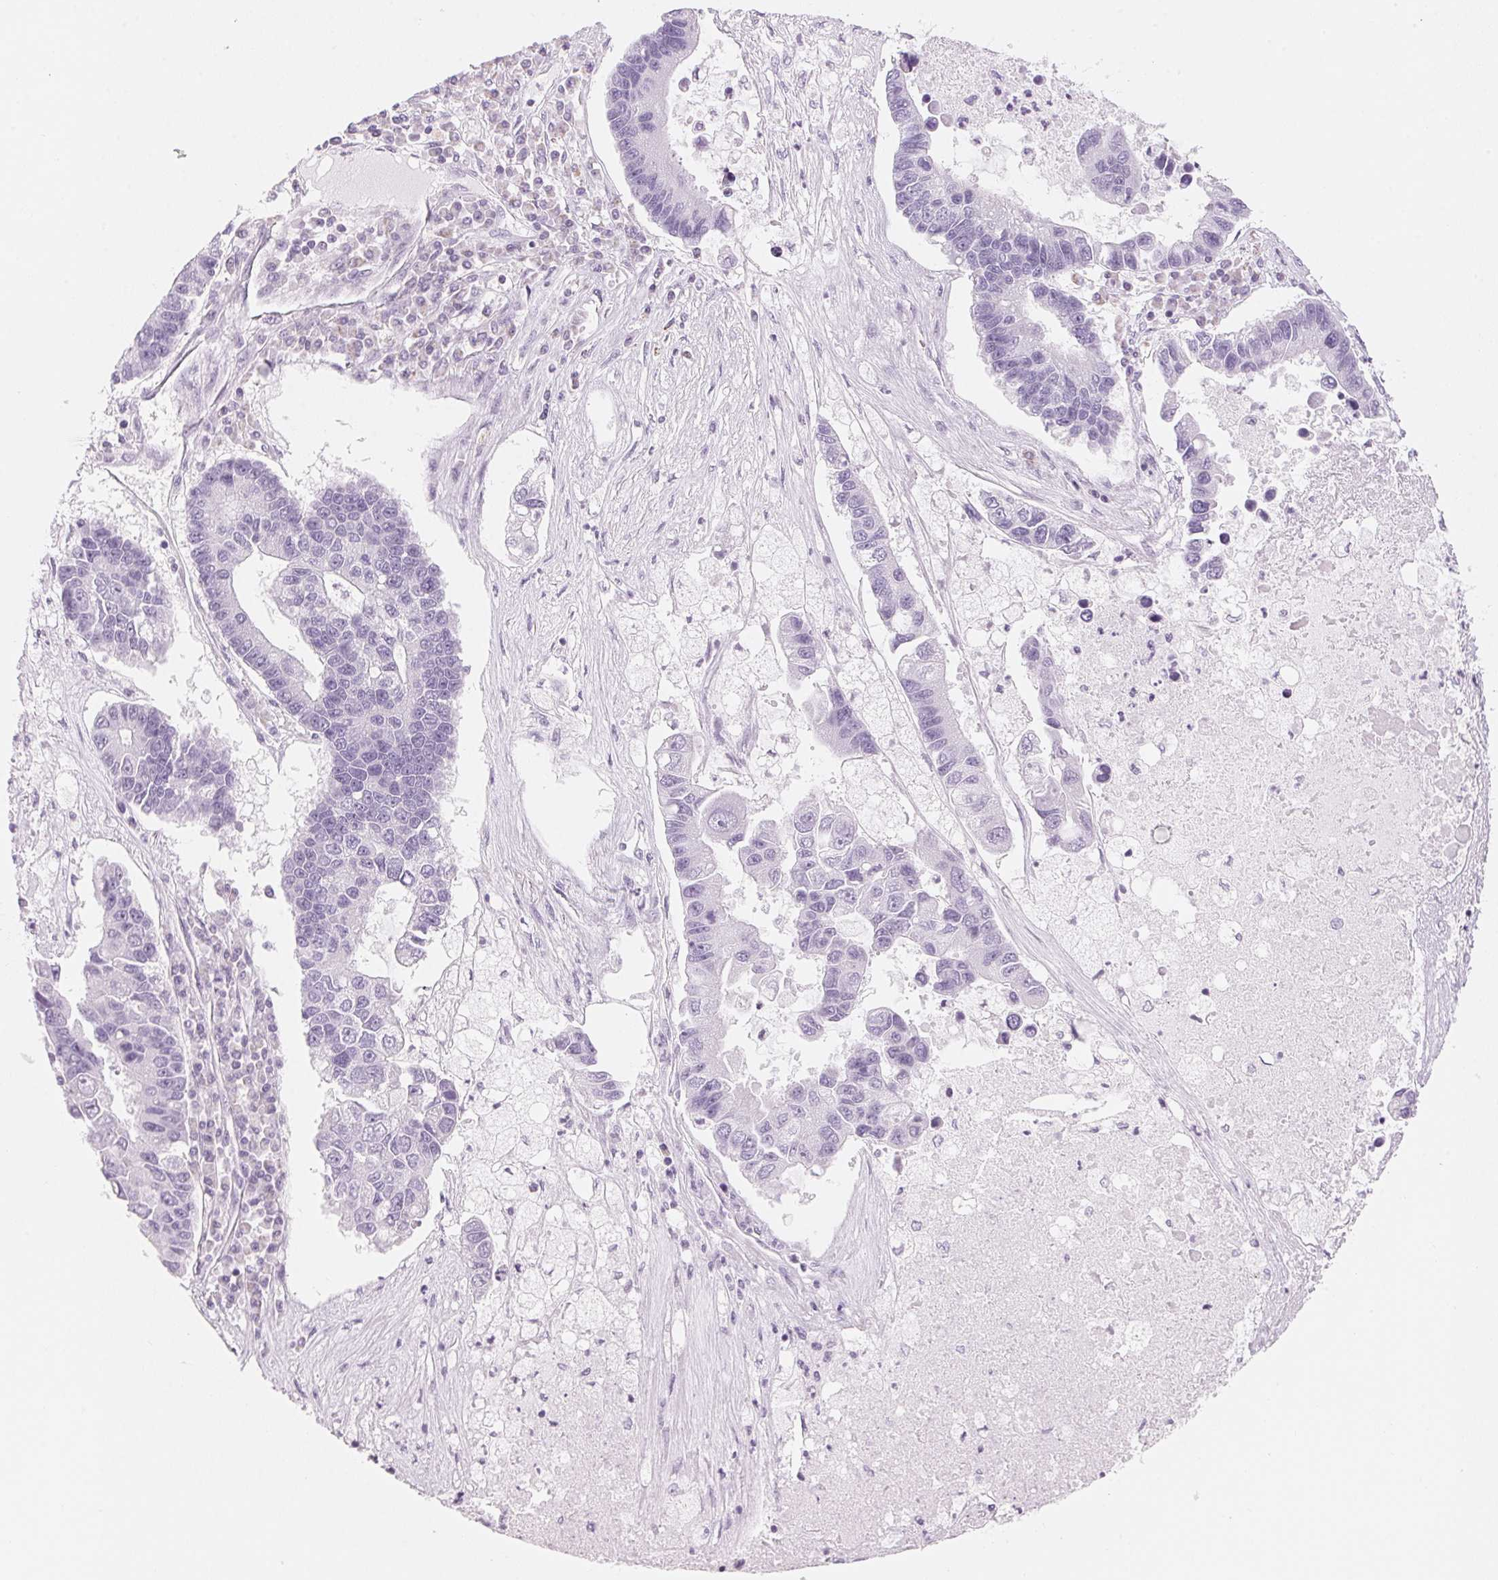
{"staining": {"intensity": "negative", "quantity": "none", "location": "none"}, "tissue": "lung cancer", "cell_type": "Tumor cells", "image_type": "cancer", "snomed": [{"axis": "morphology", "description": "Adenocarcinoma, NOS"}, {"axis": "topography", "description": "Bronchus"}, {"axis": "topography", "description": "Lung"}], "caption": "This is a micrograph of immunohistochemistry staining of lung cancer, which shows no expression in tumor cells.", "gene": "HOXB13", "patient": {"sex": "female", "age": 51}}